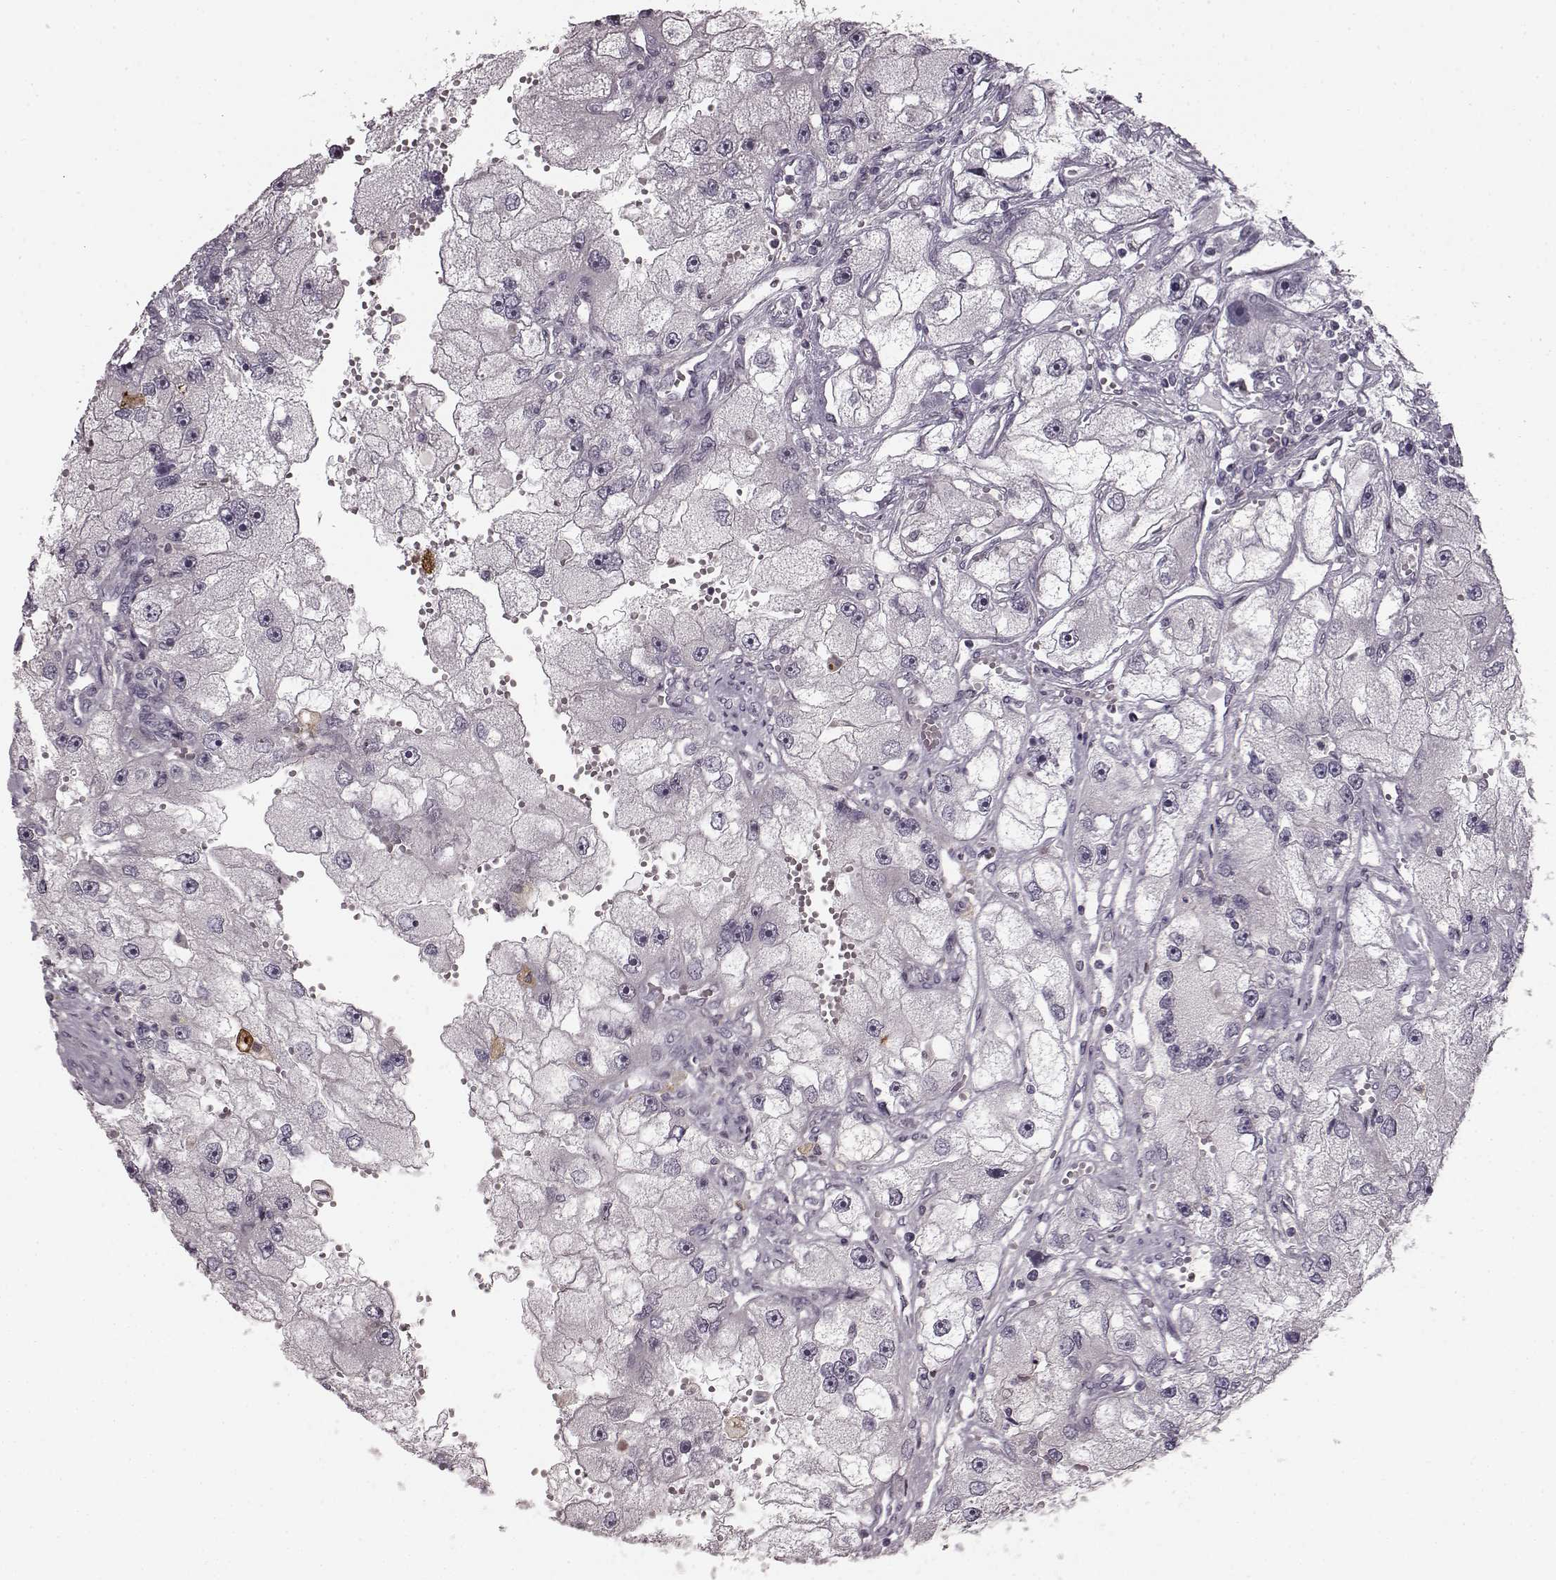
{"staining": {"intensity": "negative", "quantity": "none", "location": "none"}, "tissue": "renal cancer", "cell_type": "Tumor cells", "image_type": "cancer", "snomed": [{"axis": "morphology", "description": "Adenocarcinoma, NOS"}, {"axis": "topography", "description": "Kidney"}], "caption": "Tumor cells show no significant positivity in adenocarcinoma (renal). Nuclei are stained in blue.", "gene": "CHIT1", "patient": {"sex": "male", "age": 63}}